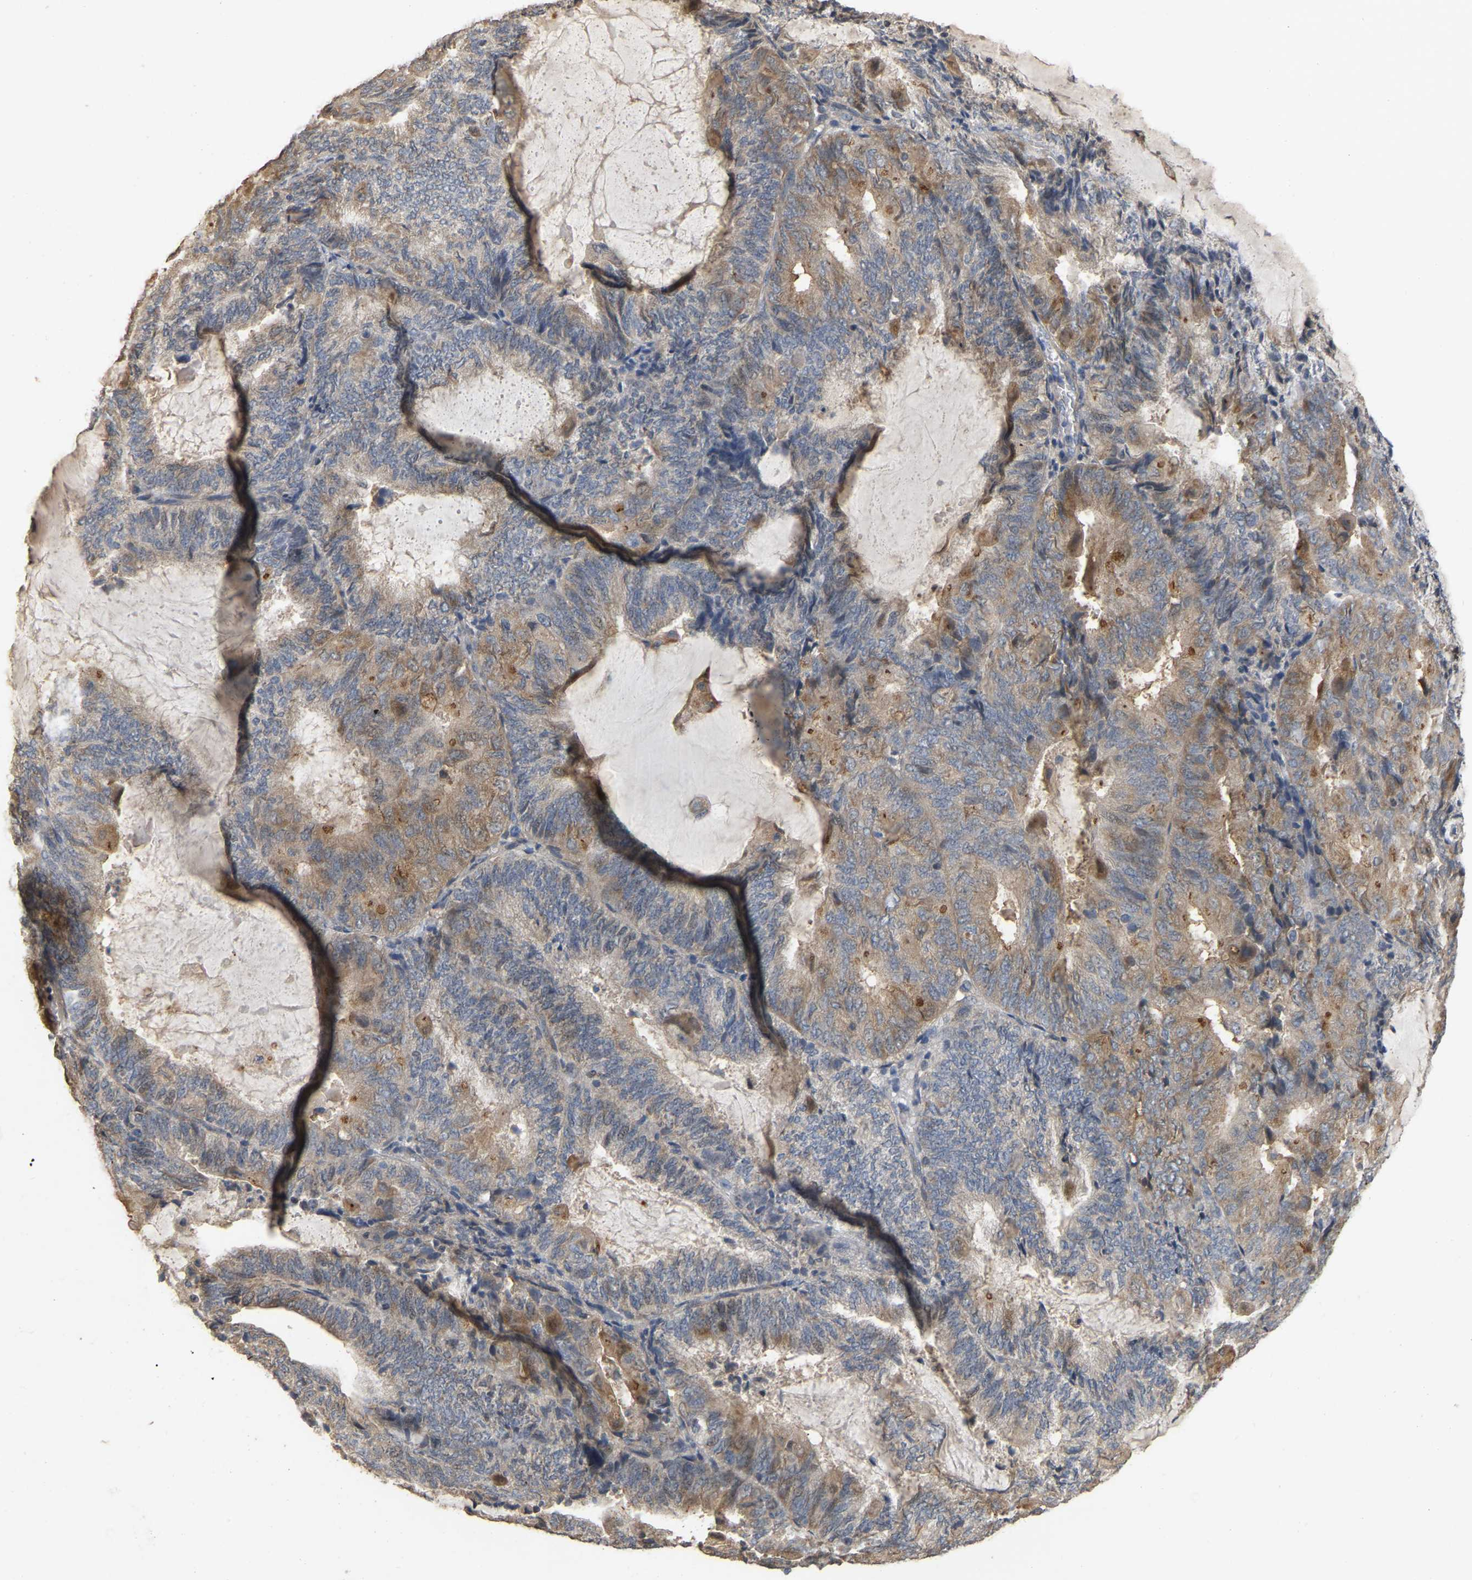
{"staining": {"intensity": "weak", "quantity": "25%-75%", "location": "cytoplasmic/membranous,nuclear"}, "tissue": "endometrial cancer", "cell_type": "Tumor cells", "image_type": "cancer", "snomed": [{"axis": "morphology", "description": "Adenocarcinoma, NOS"}, {"axis": "topography", "description": "Endometrium"}], "caption": "Immunohistochemistry micrograph of adenocarcinoma (endometrial) stained for a protein (brown), which reveals low levels of weak cytoplasmic/membranous and nuclear staining in about 25%-75% of tumor cells.", "gene": "NCS1", "patient": {"sex": "female", "age": 81}}